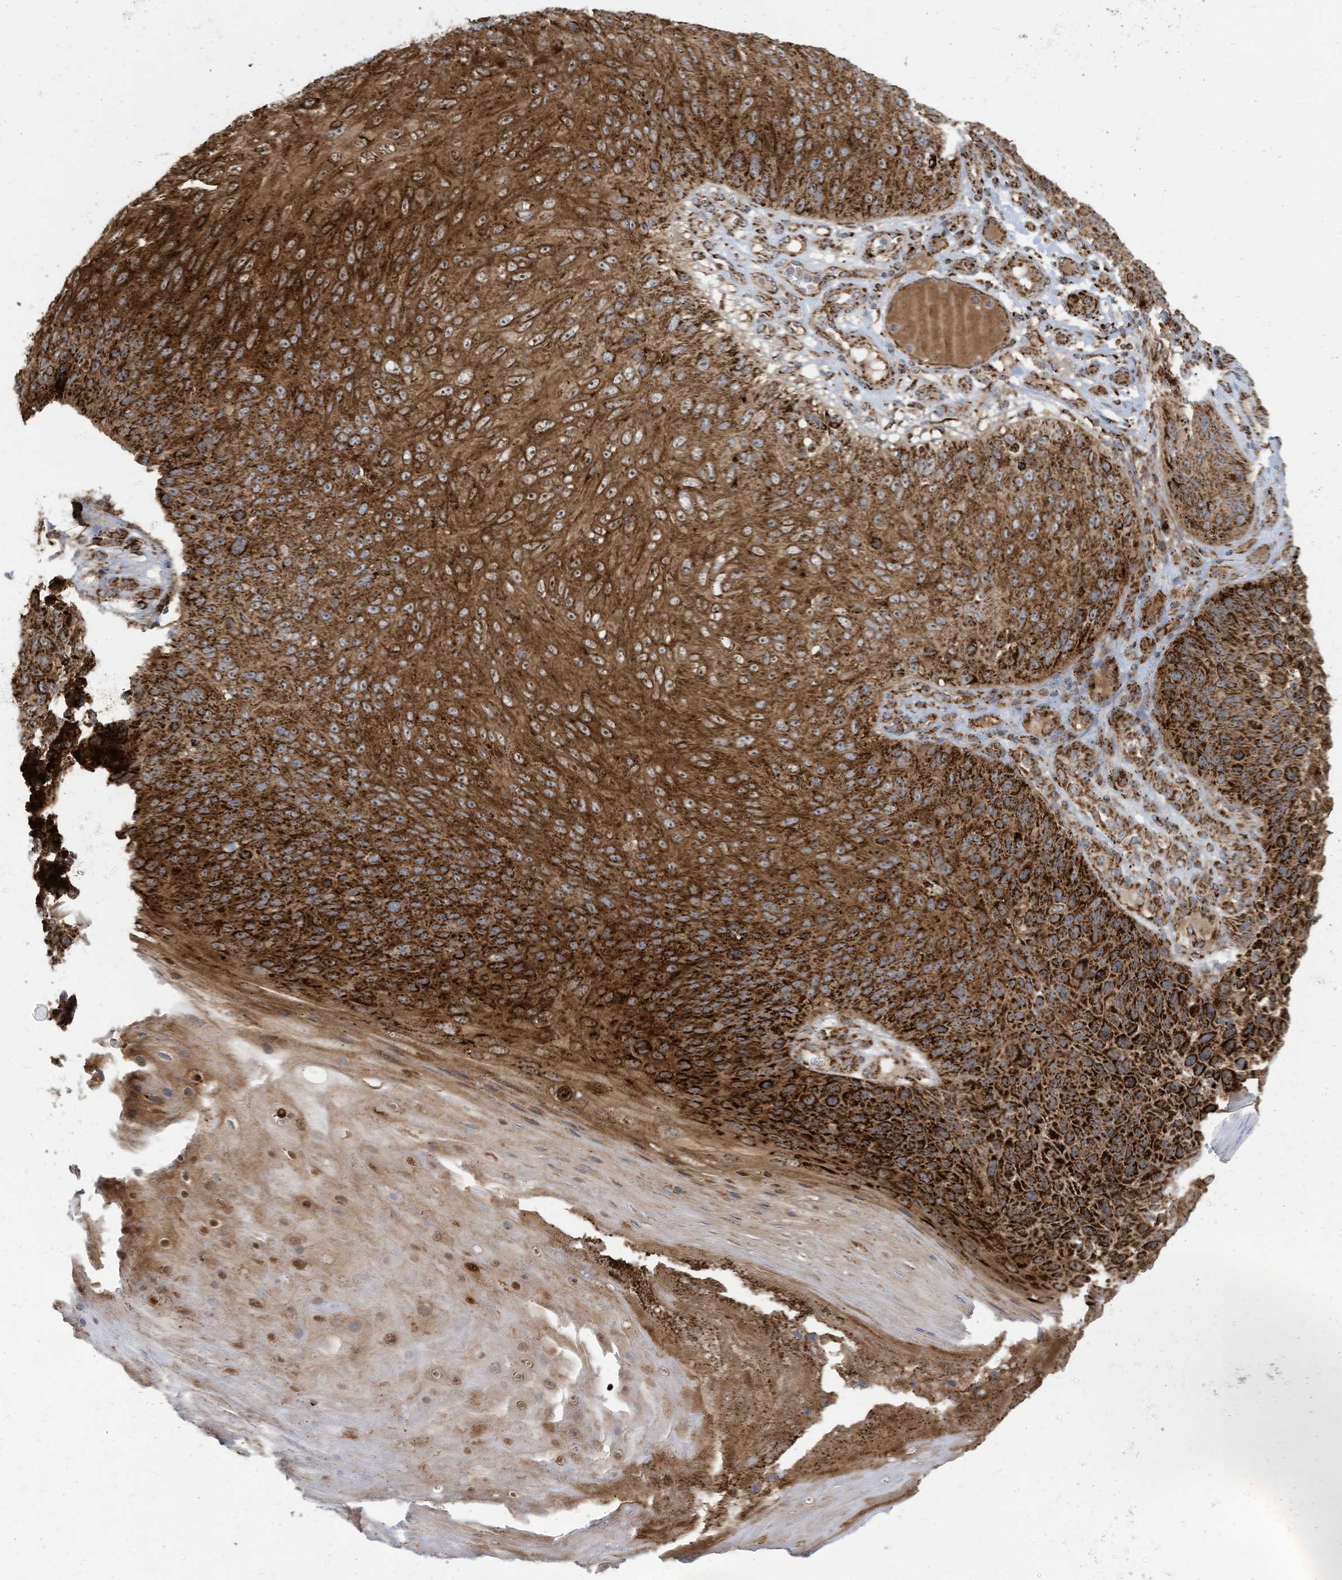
{"staining": {"intensity": "strong", "quantity": ">75%", "location": "cytoplasmic/membranous"}, "tissue": "skin cancer", "cell_type": "Tumor cells", "image_type": "cancer", "snomed": [{"axis": "morphology", "description": "Squamous cell carcinoma, NOS"}, {"axis": "topography", "description": "Skin"}], "caption": "Strong cytoplasmic/membranous protein staining is identified in approximately >75% of tumor cells in skin cancer (squamous cell carcinoma). (DAB (3,3'-diaminobenzidine) IHC, brown staining for protein, blue staining for nuclei).", "gene": "COX10", "patient": {"sex": "female", "age": 88}}